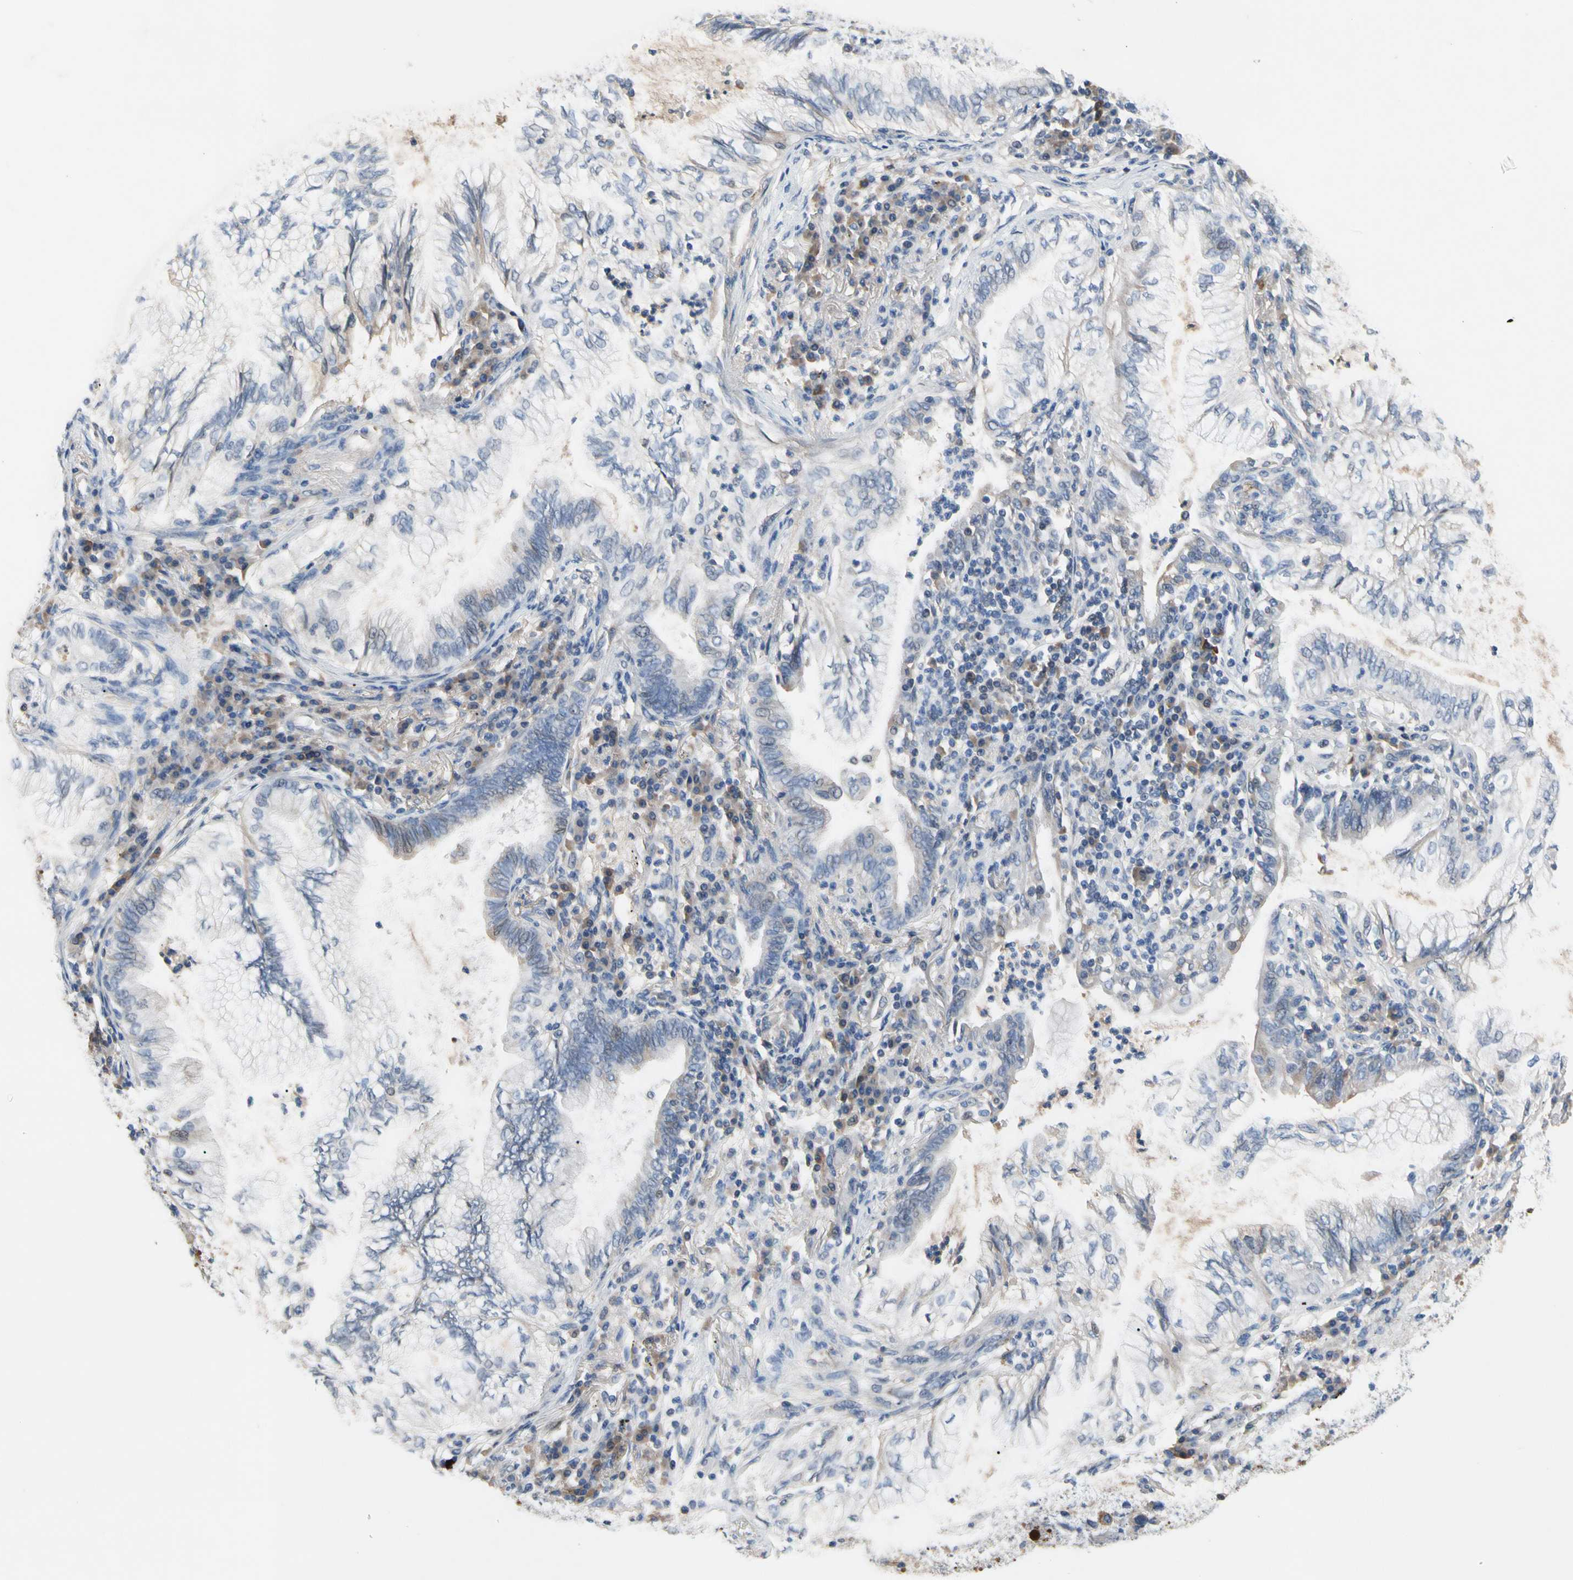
{"staining": {"intensity": "weak", "quantity": "<25%", "location": "cytoplasmic/membranous"}, "tissue": "lung cancer", "cell_type": "Tumor cells", "image_type": "cancer", "snomed": [{"axis": "morphology", "description": "Normal tissue, NOS"}, {"axis": "morphology", "description": "Adenocarcinoma, NOS"}, {"axis": "topography", "description": "Bronchus"}, {"axis": "topography", "description": "Lung"}], "caption": "High magnification brightfield microscopy of adenocarcinoma (lung) stained with DAB (3,3'-diaminobenzidine) (brown) and counterstained with hematoxylin (blue): tumor cells show no significant positivity.", "gene": "ECRG4", "patient": {"sex": "female", "age": 70}}